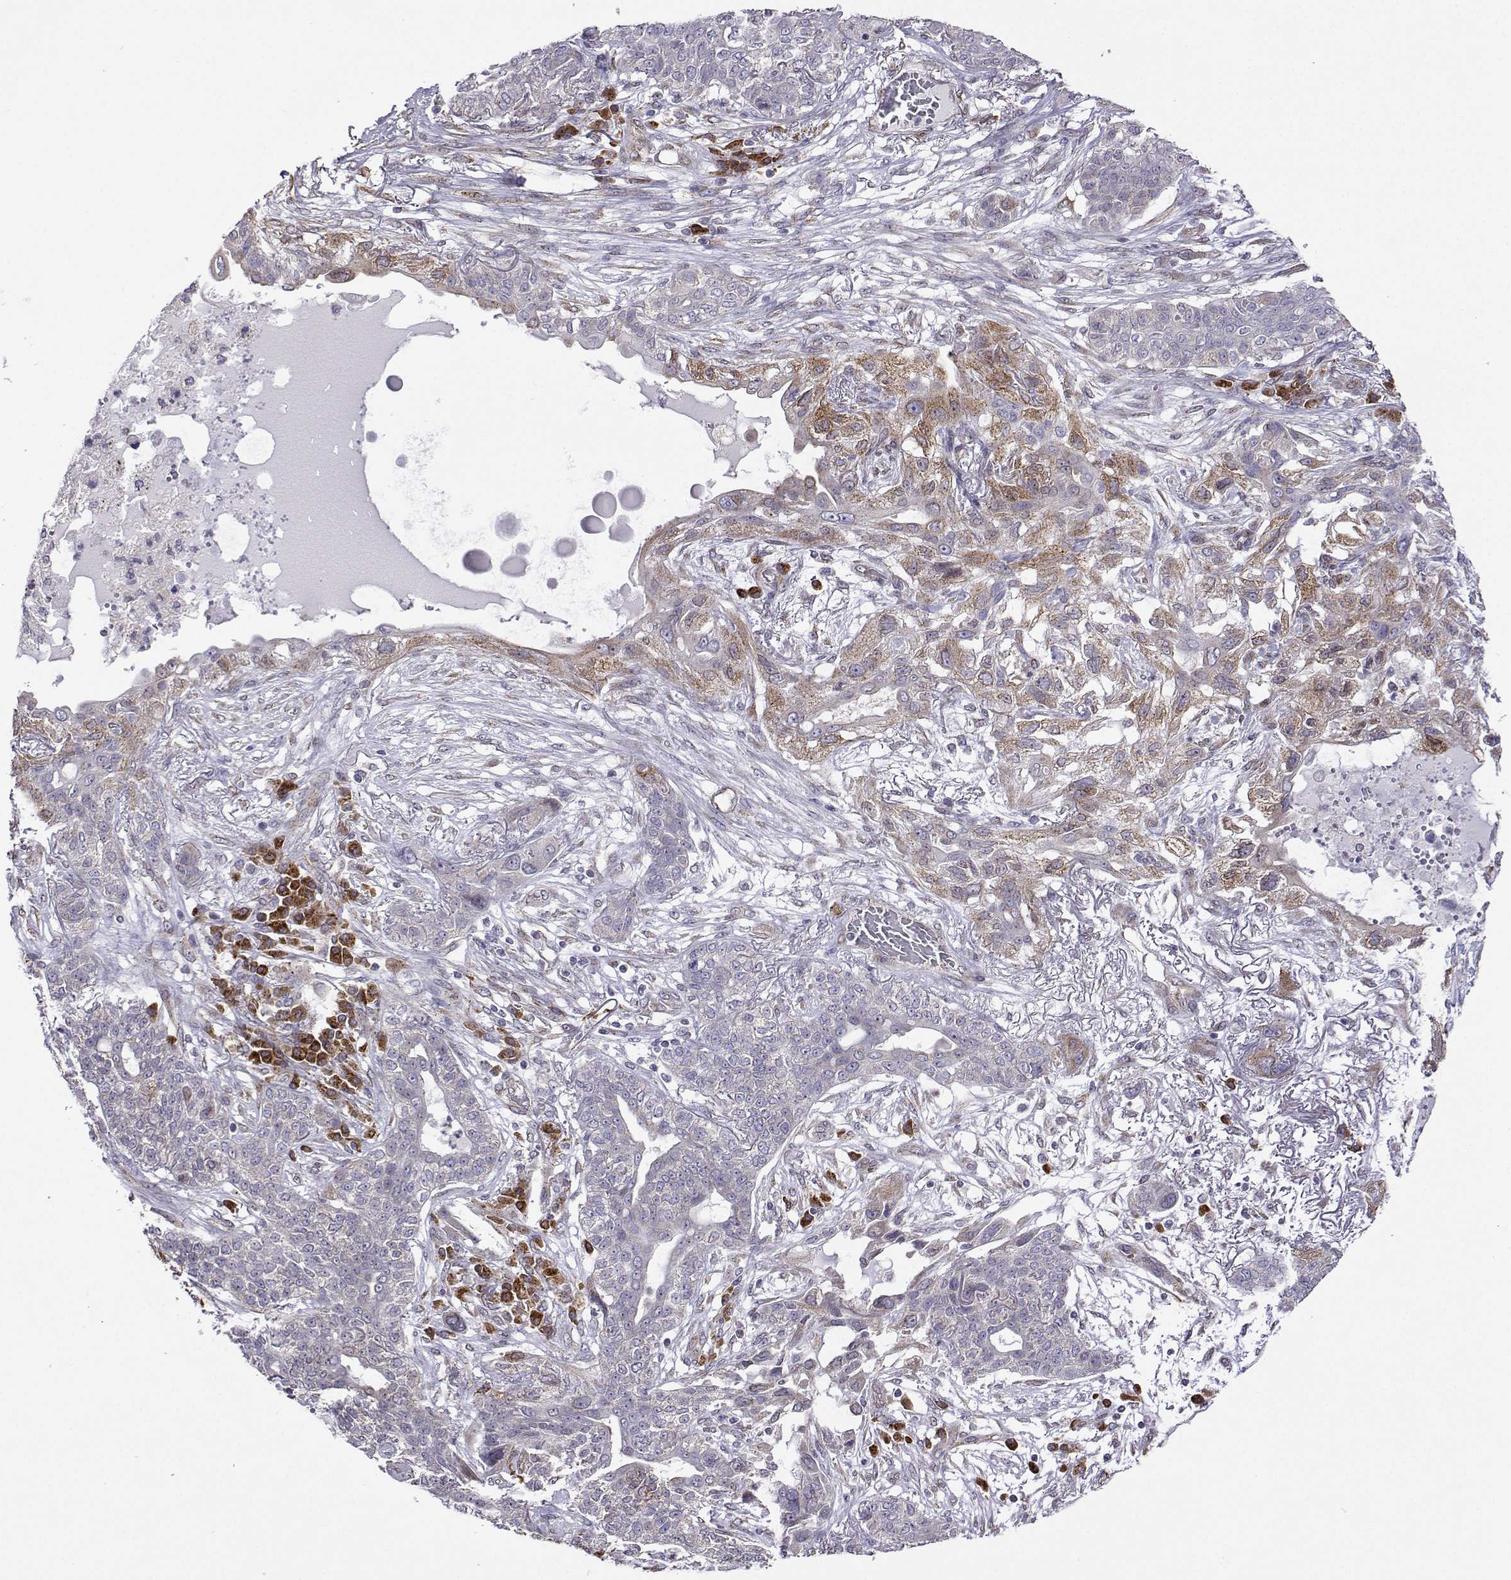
{"staining": {"intensity": "moderate", "quantity": "<25%", "location": "cytoplasmic/membranous"}, "tissue": "lung cancer", "cell_type": "Tumor cells", "image_type": "cancer", "snomed": [{"axis": "morphology", "description": "Squamous cell carcinoma, NOS"}, {"axis": "topography", "description": "Lung"}], "caption": "Moderate cytoplasmic/membranous expression is appreciated in about <25% of tumor cells in lung squamous cell carcinoma.", "gene": "PGRMC2", "patient": {"sex": "female", "age": 70}}